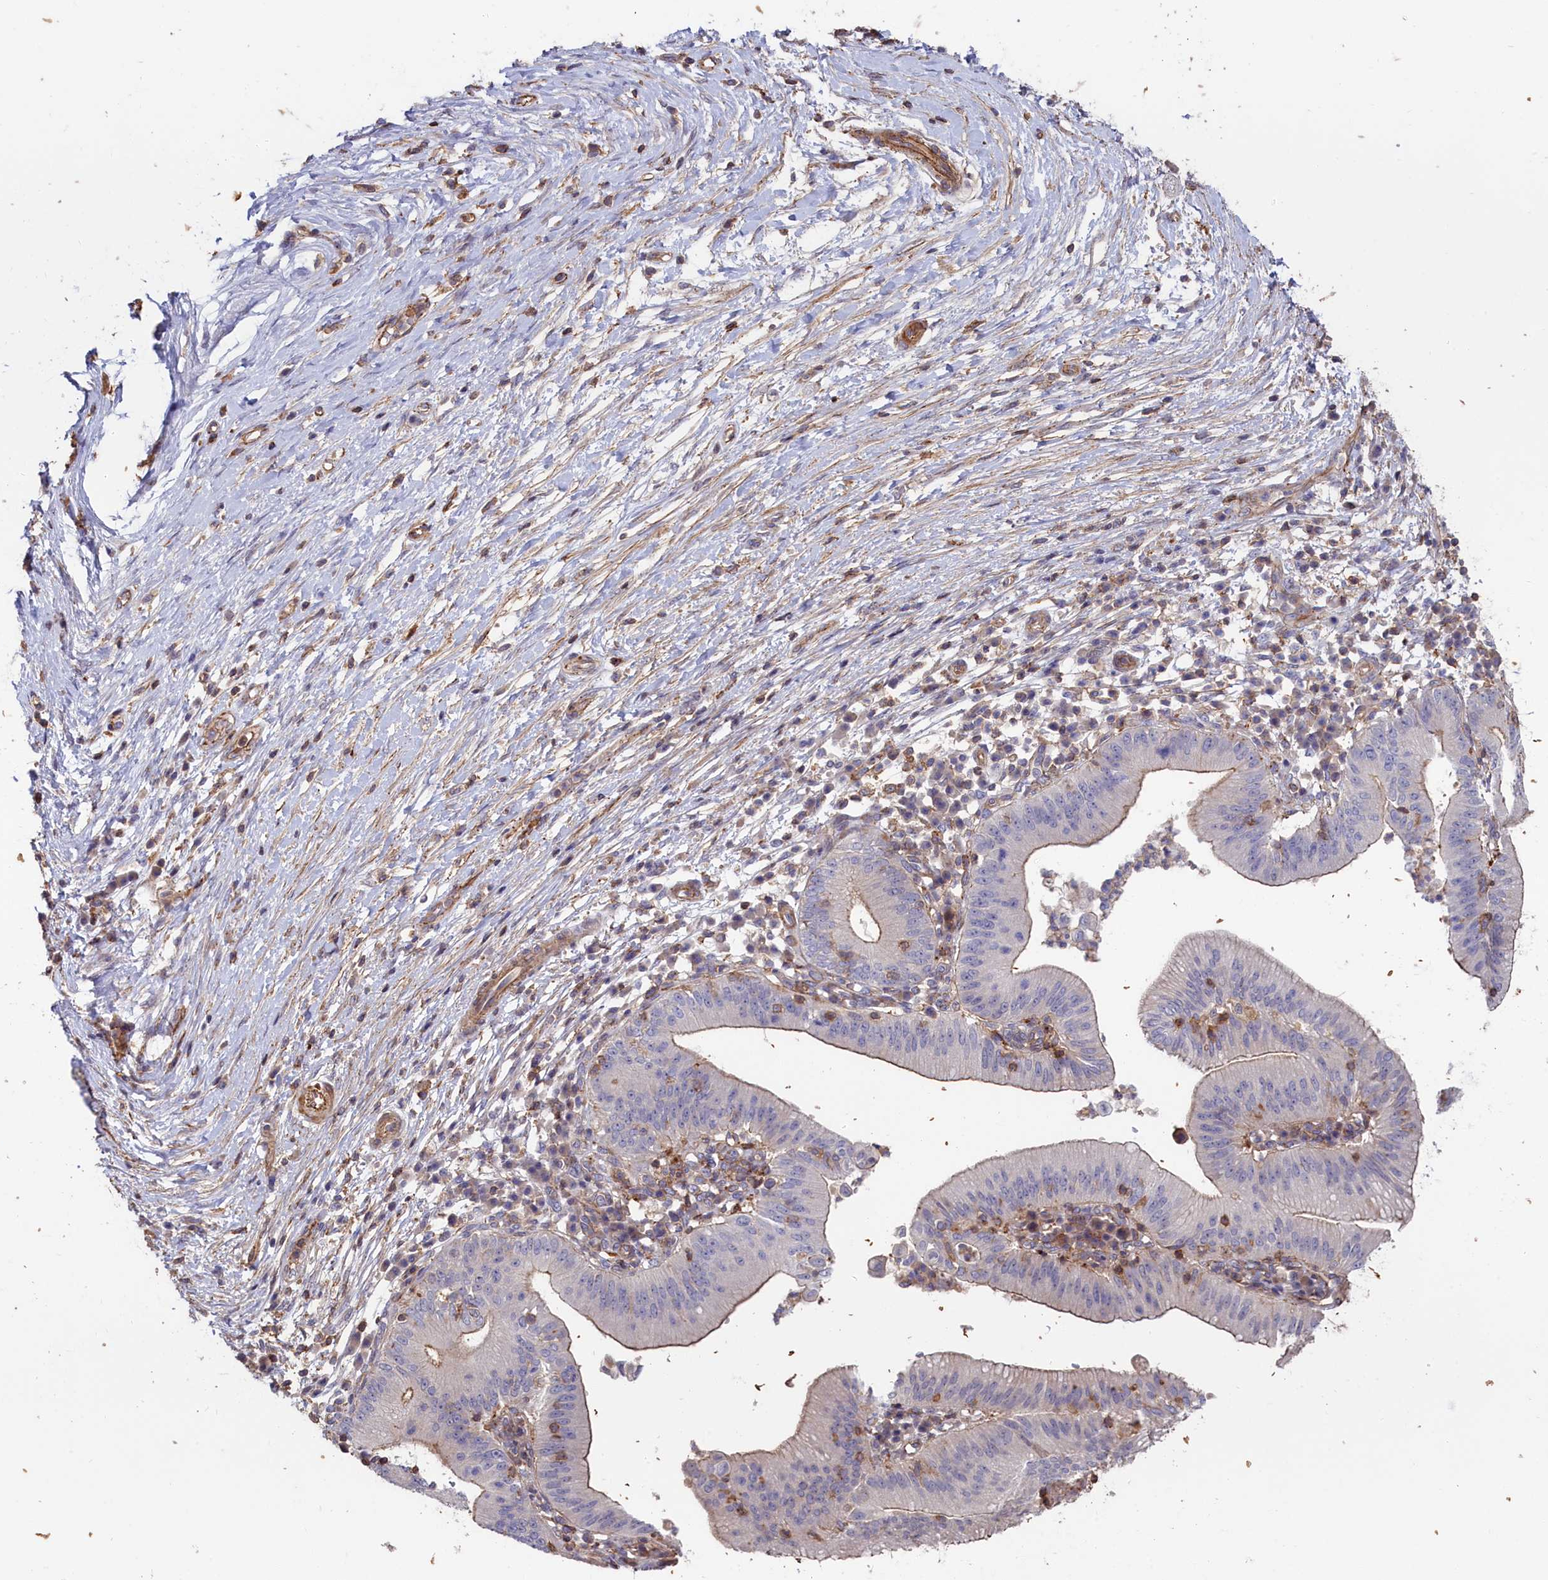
{"staining": {"intensity": "moderate", "quantity": "<25%", "location": "cytoplasmic/membranous"}, "tissue": "pancreatic cancer", "cell_type": "Tumor cells", "image_type": "cancer", "snomed": [{"axis": "morphology", "description": "Adenocarcinoma, NOS"}, {"axis": "topography", "description": "Pancreas"}], "caption": "A brown stain highlights moderate cytoplasmic/membranous staining of a protein in adenocarcinoma (pancreatic) tumor cells.", "gene": "ANKRD27", "patient": {"sex": "male", "age": 68}}